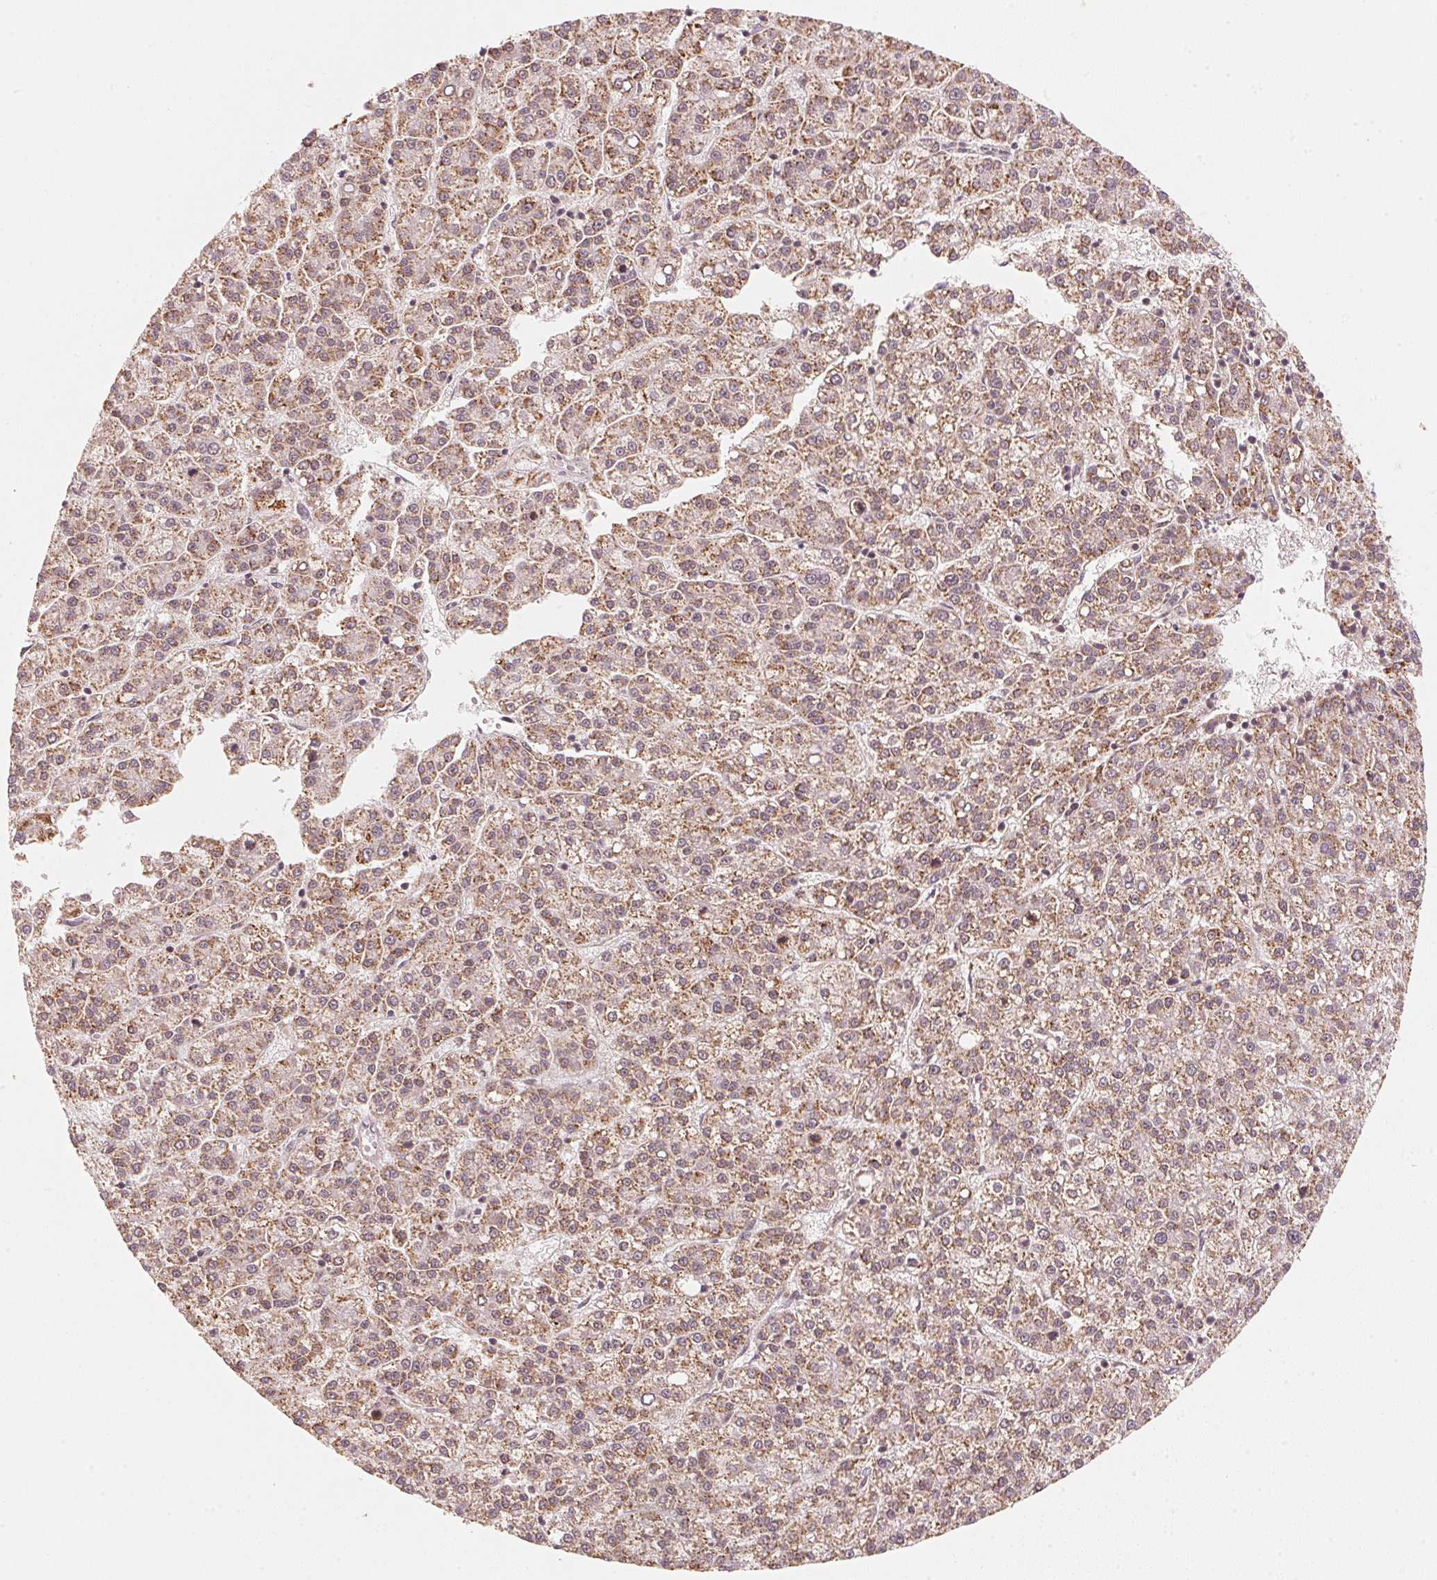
{"staining": {"intensity": "moderate", "quantity": ">75%", "location": "cytoplasmic/membranous"}, "tissue": "liver cancer", "cell_type": "Tumor cells", "image_type": "cancer", "snomed": [{"axis": "morphology", "description": "Carcinoma, Hepatocellular, NOS"}, {"axis": "topography", "description": "Liver"}], "caption": "Protein expression analysis of human liver hepatocellular carcinoma reveals moderate cytoplasmic/membranous positivity in about >75% of tumor cells.", "gene": "C2orf73", "patient": {"sex": "female", "age": 58}}